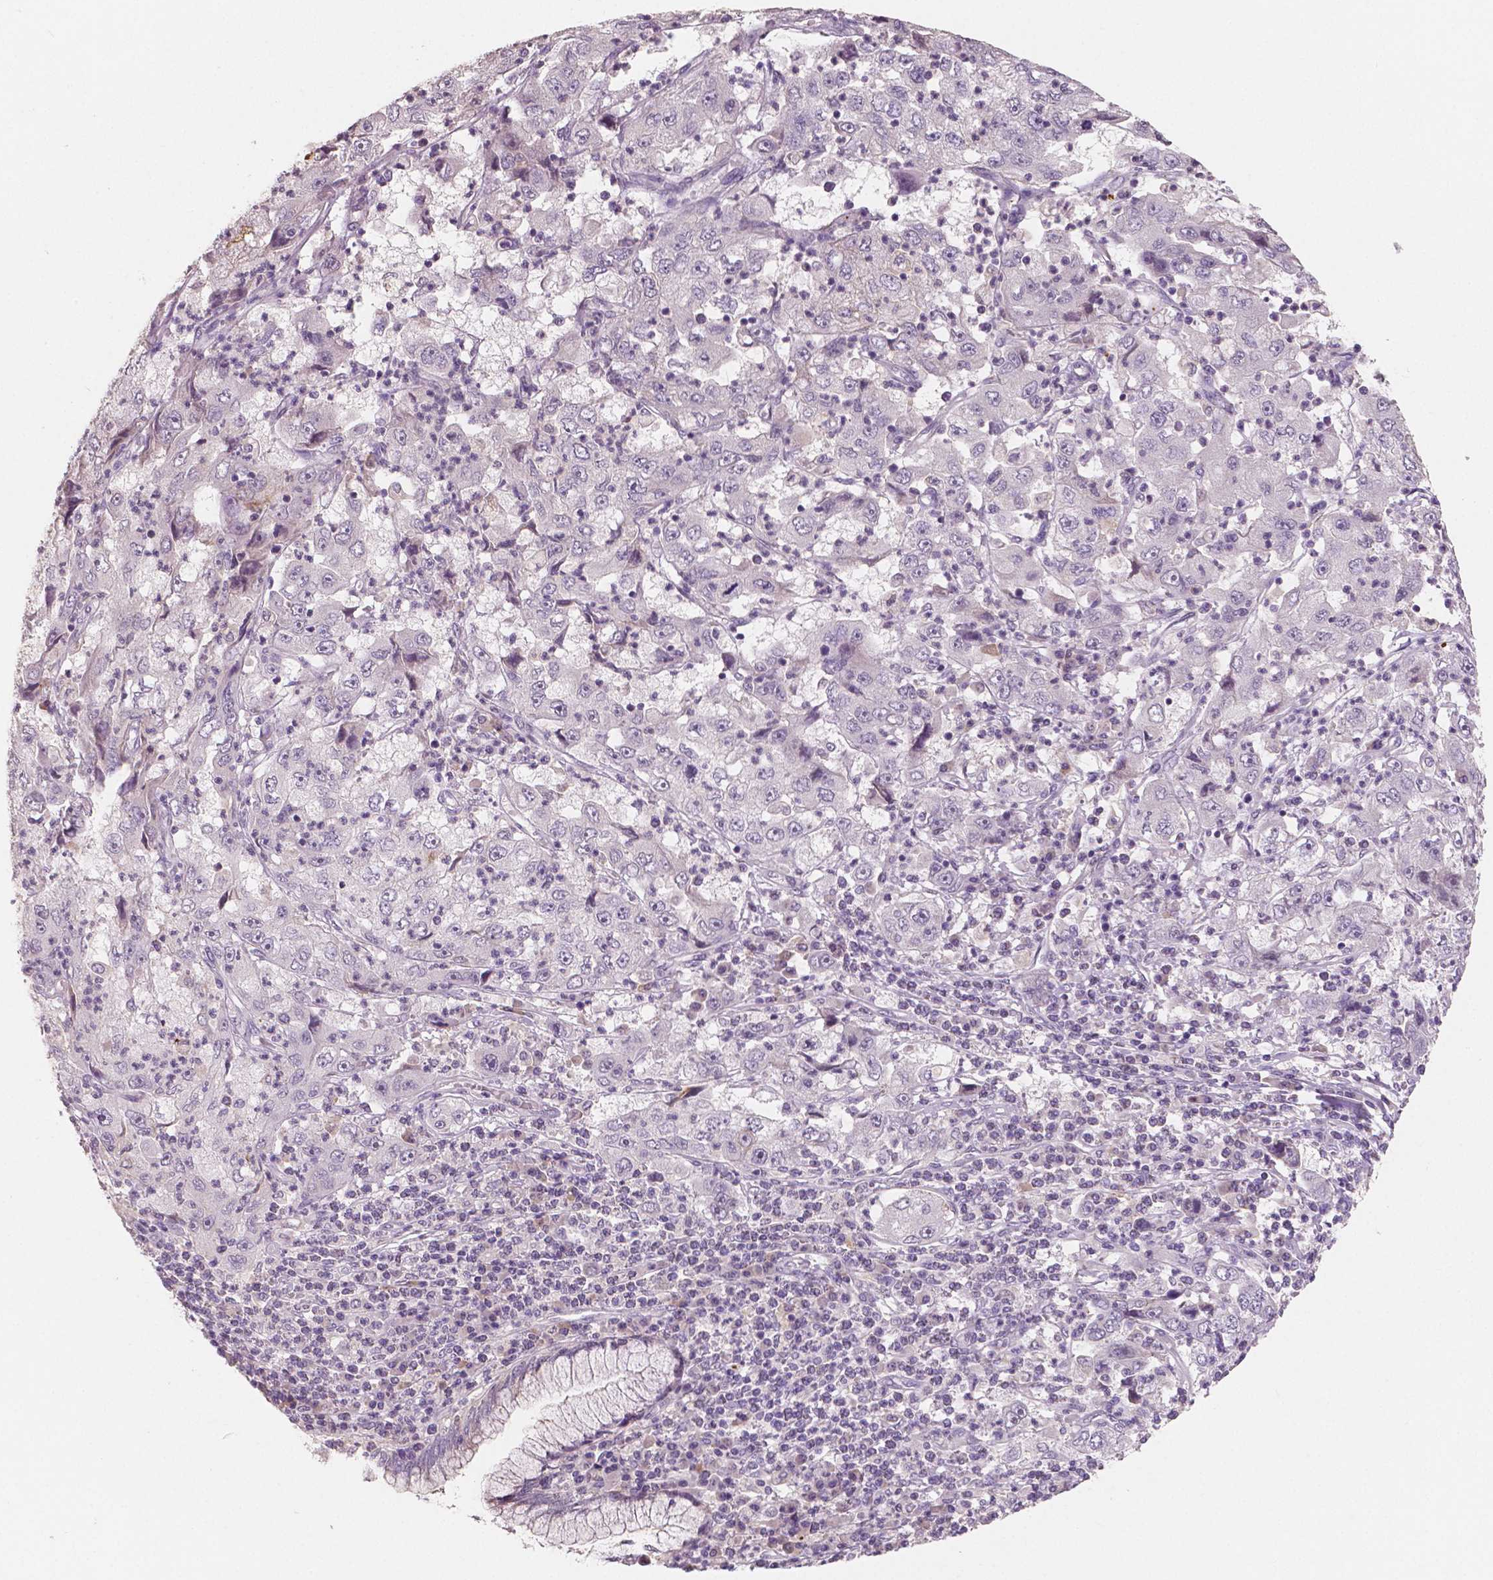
{"staining": {"intensity": "negative", "quantity": "none", "location": "none"}, "tissue": "cervical cancer", "cell_type": "Tumor cells", "image_type": "cancer", "snomed": [{"axis": "morphology", "description": "Squamous cell carcinoma, NOS"}, {"axis": "topography", "description": "Cervix"}], "caption": "IHC micrograph of human cervical cancer stained for a protein (brown), which demonstrates no staining in tumor cells.", "gene": "APOA4", "patient": {"sex": "female", "age": 36}}